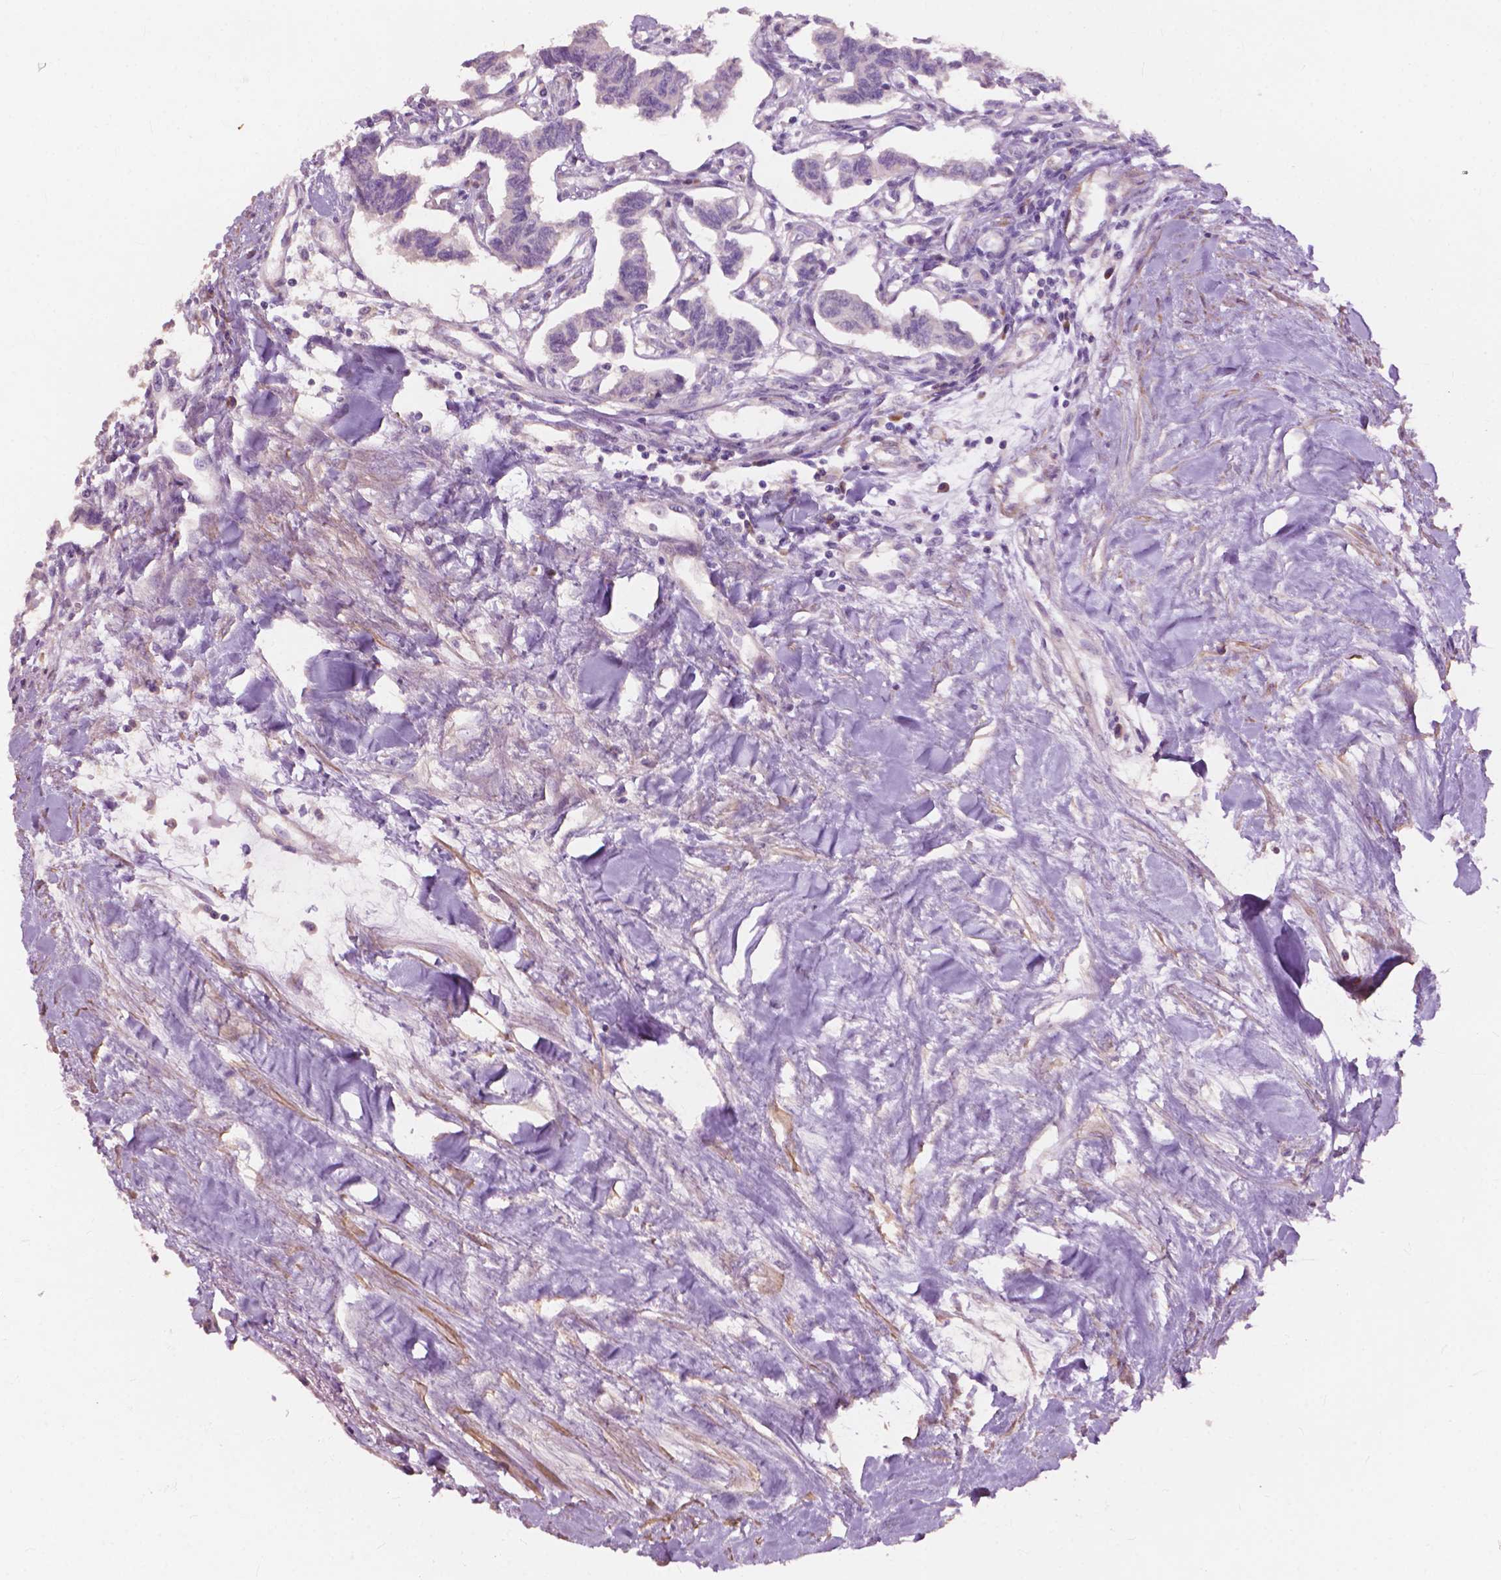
{"staining": {"intensity": "negative", "quantity": "none", "location": "none"}, "tissue": "carcinoid", "cell_type": "Tumor cells", "image_type": "cancer", "snomed": [{"axis": "morphology", "description": "Carcinoid, malignant, NOS"}, {"axis": "topography", "description": "Kidney"}], "caption": "This is an immunohistochemistry histopathology image of malignant carcinoid. There is no expression in tumor cells.", "gene": "FNIP1", "patient": {"sex": "female", "age": 41}}